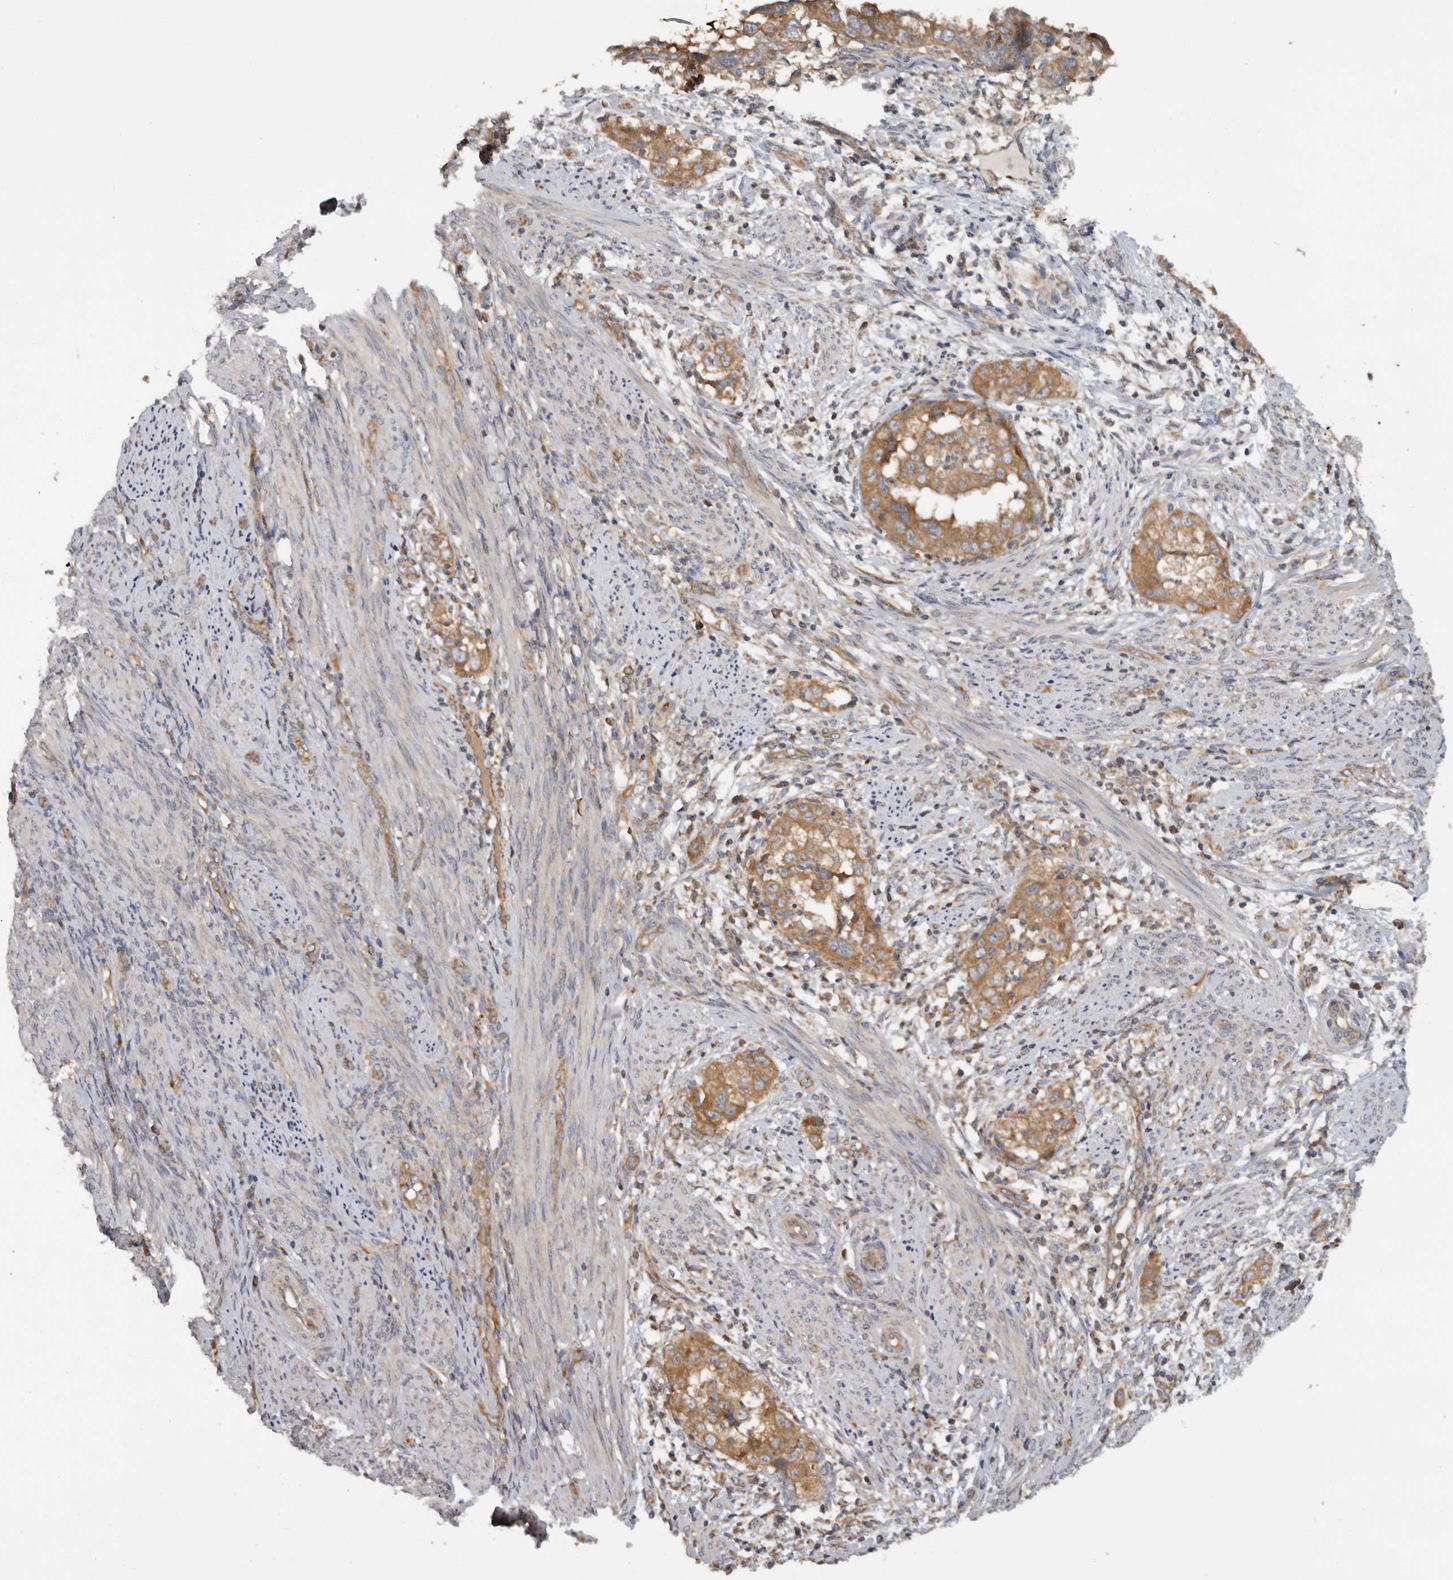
{"staining": {"intensity": "moderate", "quantity": ">75%", "location": "cytoplasmic/membranous"}, "tissue": "endometrial cancer", "cell_type": "Tumor cells", "image_type": "cancer", "snomed": [{"axis": "morphology", "description": "Adenocarcinoma, NOS"}, {"axis": "topography", "description": "Endometrium"}], "caption": "This image exhibits adenocarcinoma (endometrial) stained with immunohistochemistry (IHC) to label a protein in brown. The cytoplasmic/membranous of tumor cells show moderate positivity for the protein. Nuclei are counter-stained blue.", "gene": "PPP1R42", "patient": {"sex": "female", "age": 85}}